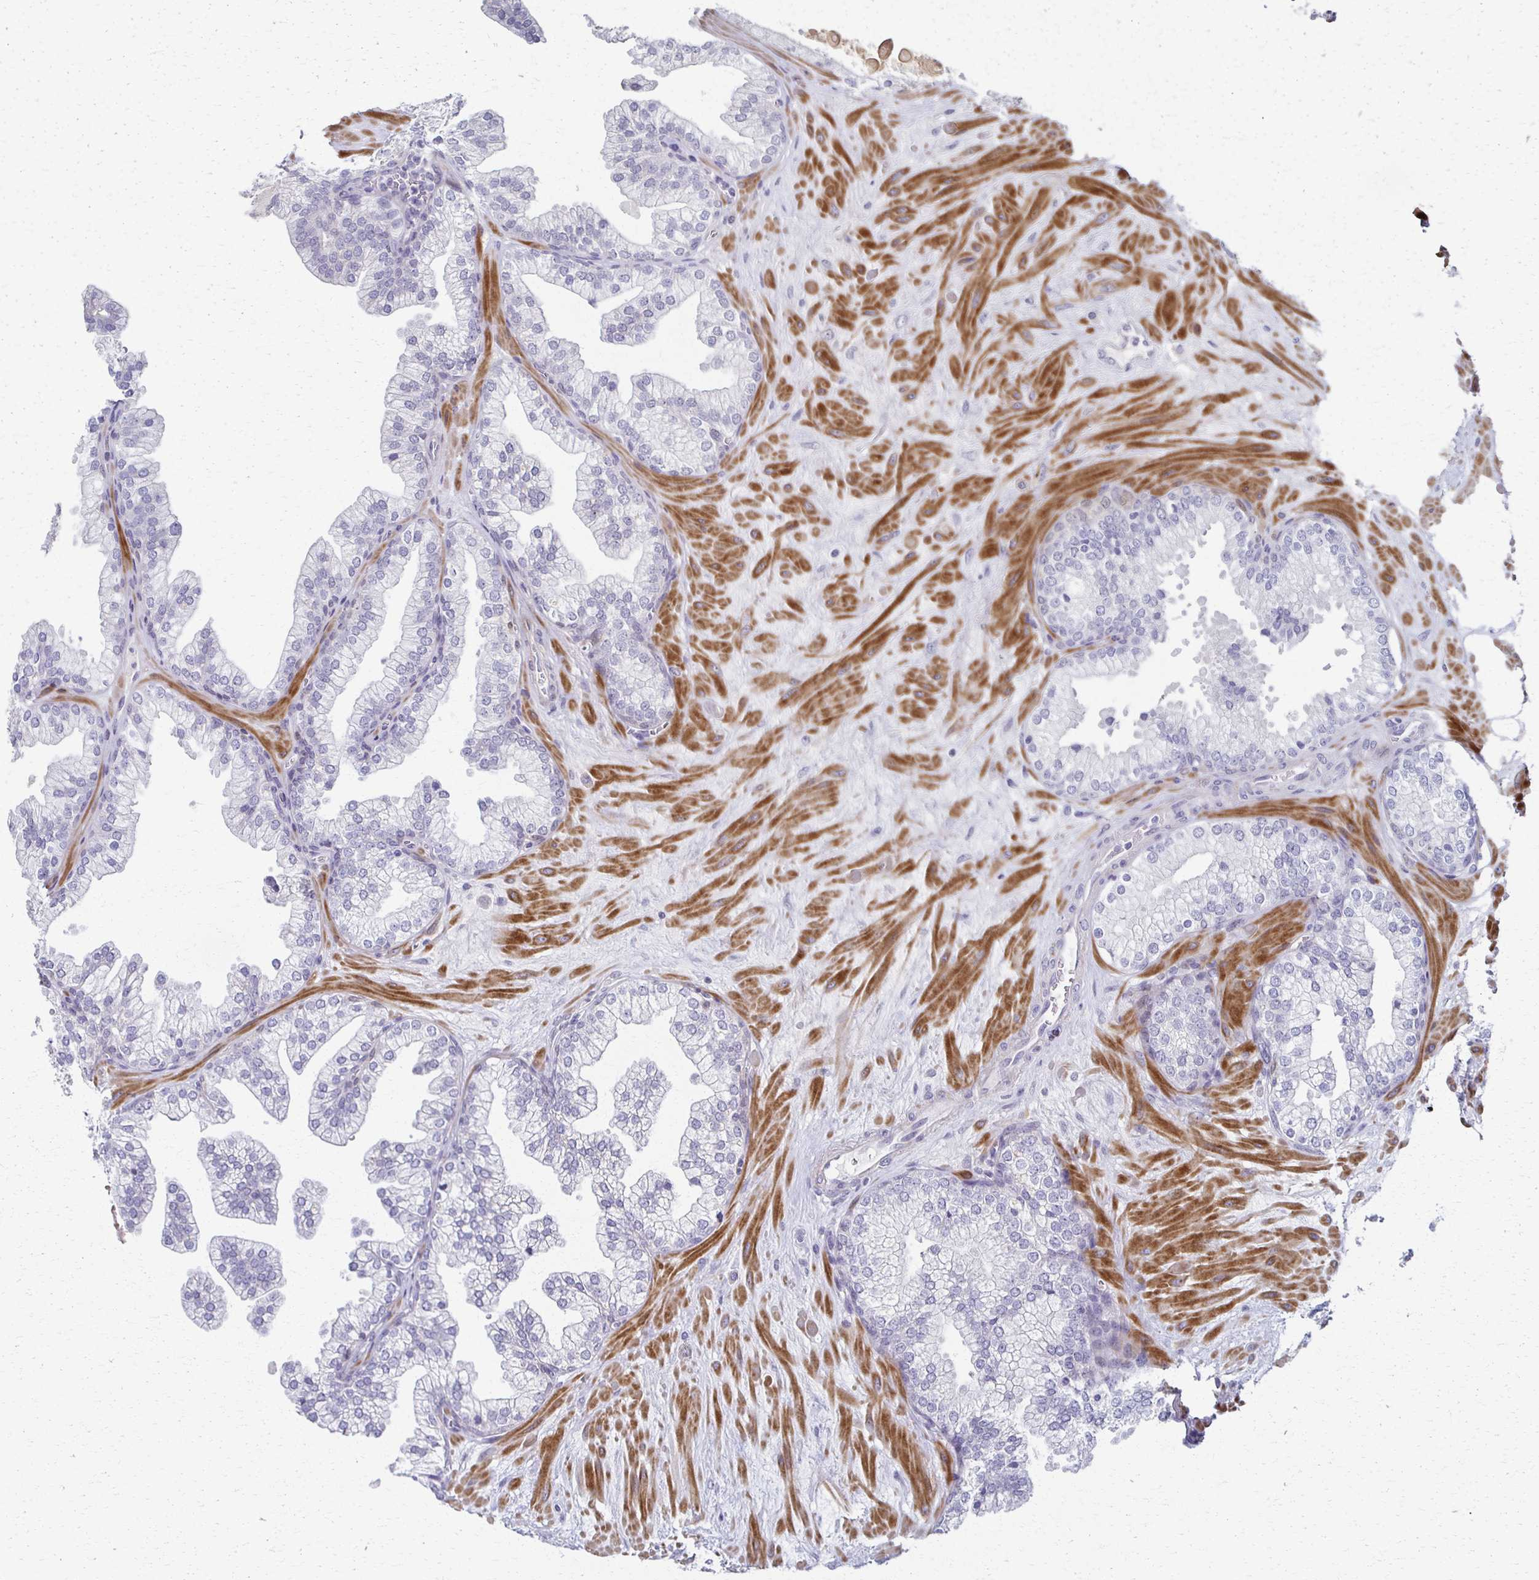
{"staining": {"intensity": "negative", "quantity": "none", "location": "none"}, "tissue": "prostate", "cell_type": "Glandular cells", "image_type": "normal", "snomed": [{"axis": "morphology", "description": "Normal tissue, NOS"}, {"axis": "topography", "description": "Prostate"}, {"axis": "topography", "description": "Peripheral nerve tissue"}], "caption": "This photomicrograph is of normal prostate stained with immunohistochemistry to label a protein in brown with the nuclei are counter-stained blue. There is no positivity in glandular cells. (DAB immunohistochemistry, high magnification).", "gene": "FOXO4", "patient": {"sex": "male", "age": 61}}